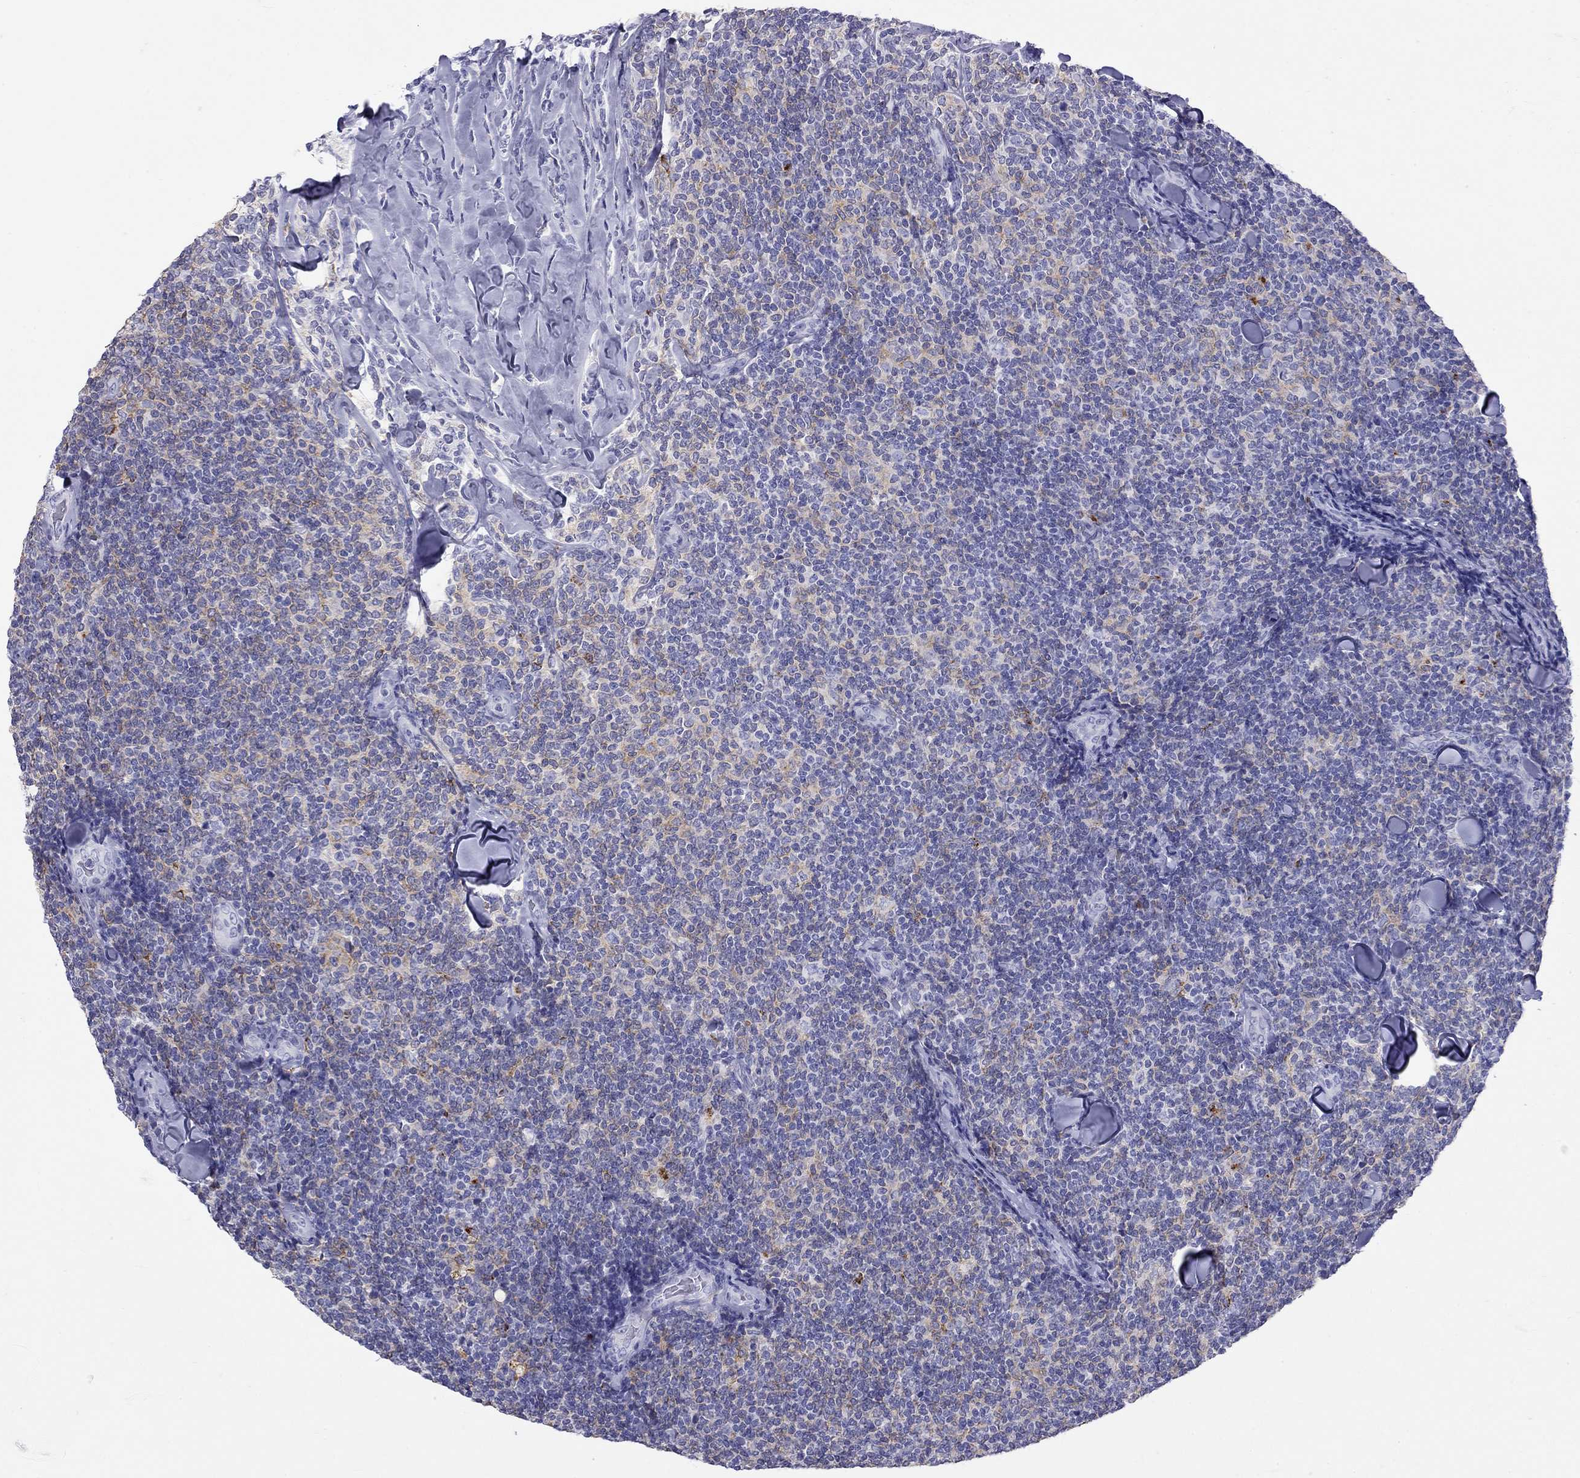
{"staining": {"intensity": "negative", "quantity": "none", "location": "none"}, "tissue": "lymphoma", "cell_type": "Tumor cells", "image_type": "cancer", "snomed": [{"axis": "morphology", "description": "Malignant lymphoma, non-Hodgkin's type, Low grade"}, {"axis": "topography", "description": "Lymph node"}], "caption": "High magnification brightfield microscopy of malignant lymphoma, non-Hodgkin's type (low-grade) stained with DAB (brown) and counterstained with hematoxylin (blue): tumor cells show no significant positivity.", "gene": "HLA-DQB2", "patient": {"sex": "female", "age": 56}}